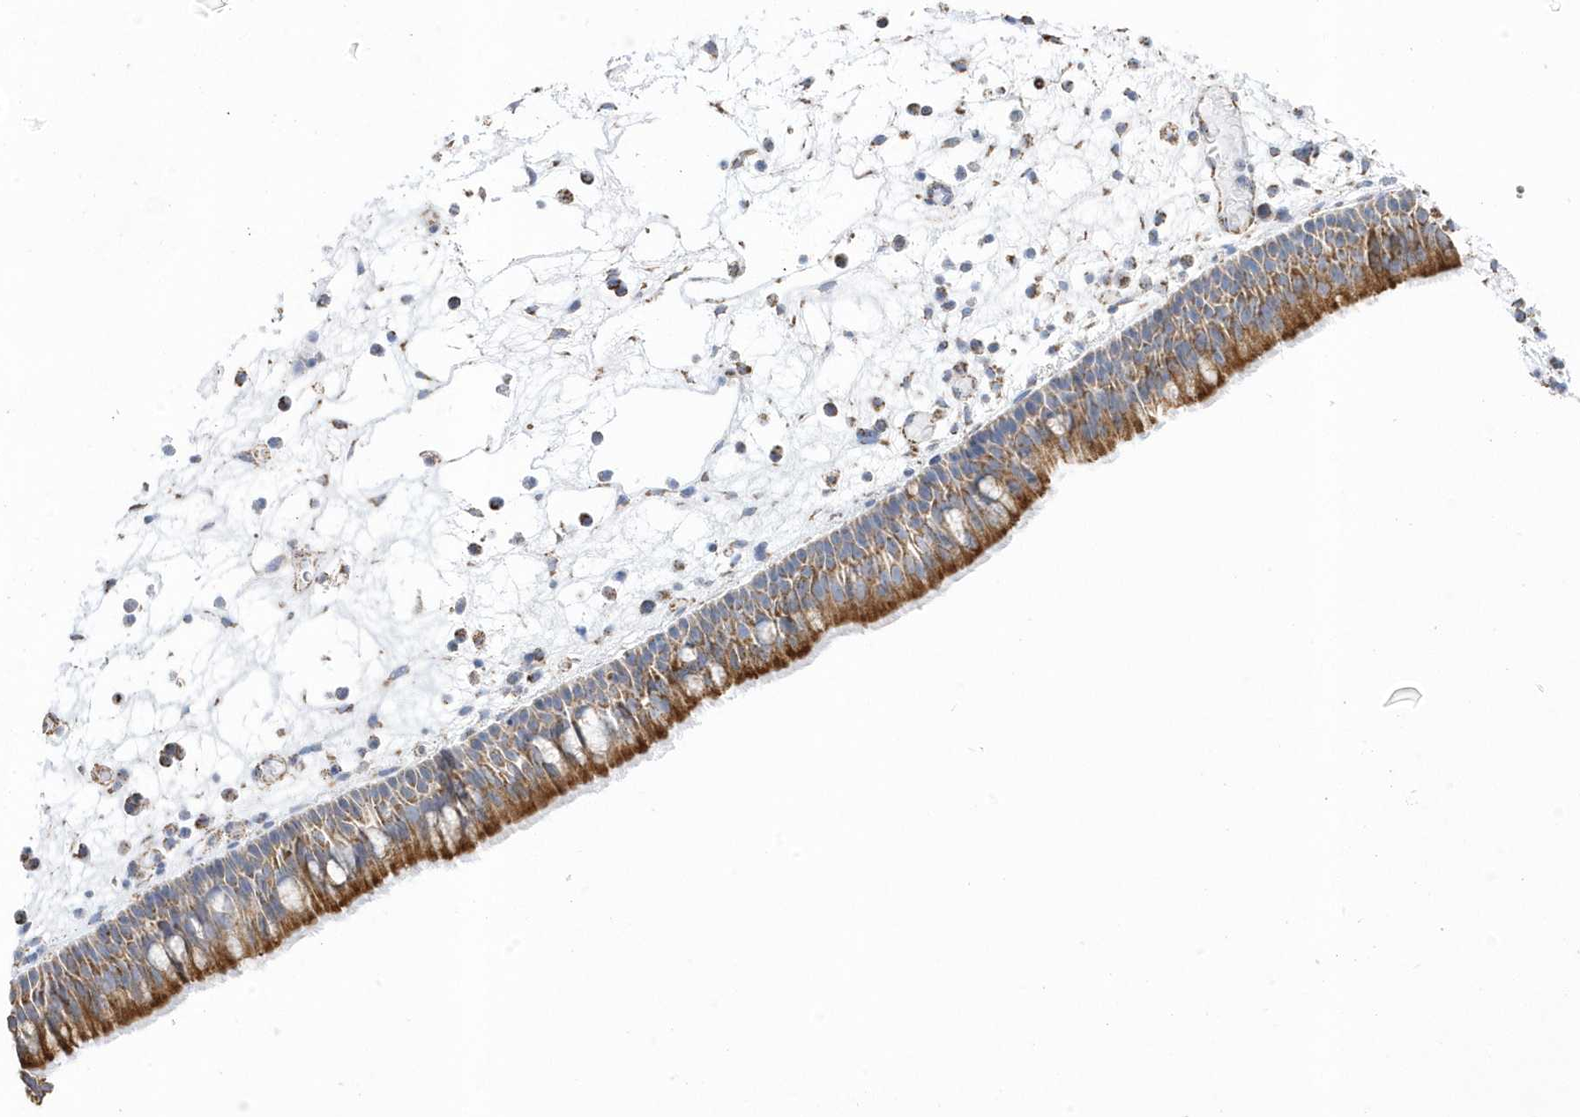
{"staining": {"intensity": "moderate", "quantity": ">75%", "location": "cytoplasmic/membranous"}, "tissue": "nasopharynx", "cell_type": "Respiratory epithelial cells", "image_type": "normal", "snomed": [{"axis": "morphology", "description": "Normal tissue, NOS"}, {"axis": "morphology", "description": "Inflammation, NOS"}, {"axis": "morphology", "description": "Malignant melanoma, Metastatic site"}, {"axis": "topography", "description": "Nasopharynx"}], "caption": "Immunohistochemical staining of benign human nasopharynx demonstrates moderate cytoplasmic/membranous protein positivity in approximately >75% of respiratory epithelial cells. Immunohistochemistry stains the protein in brown and the nuclei are stained blue.", "gene": "GTPBP8", "patient": {"sex": "male", "age": 70}}